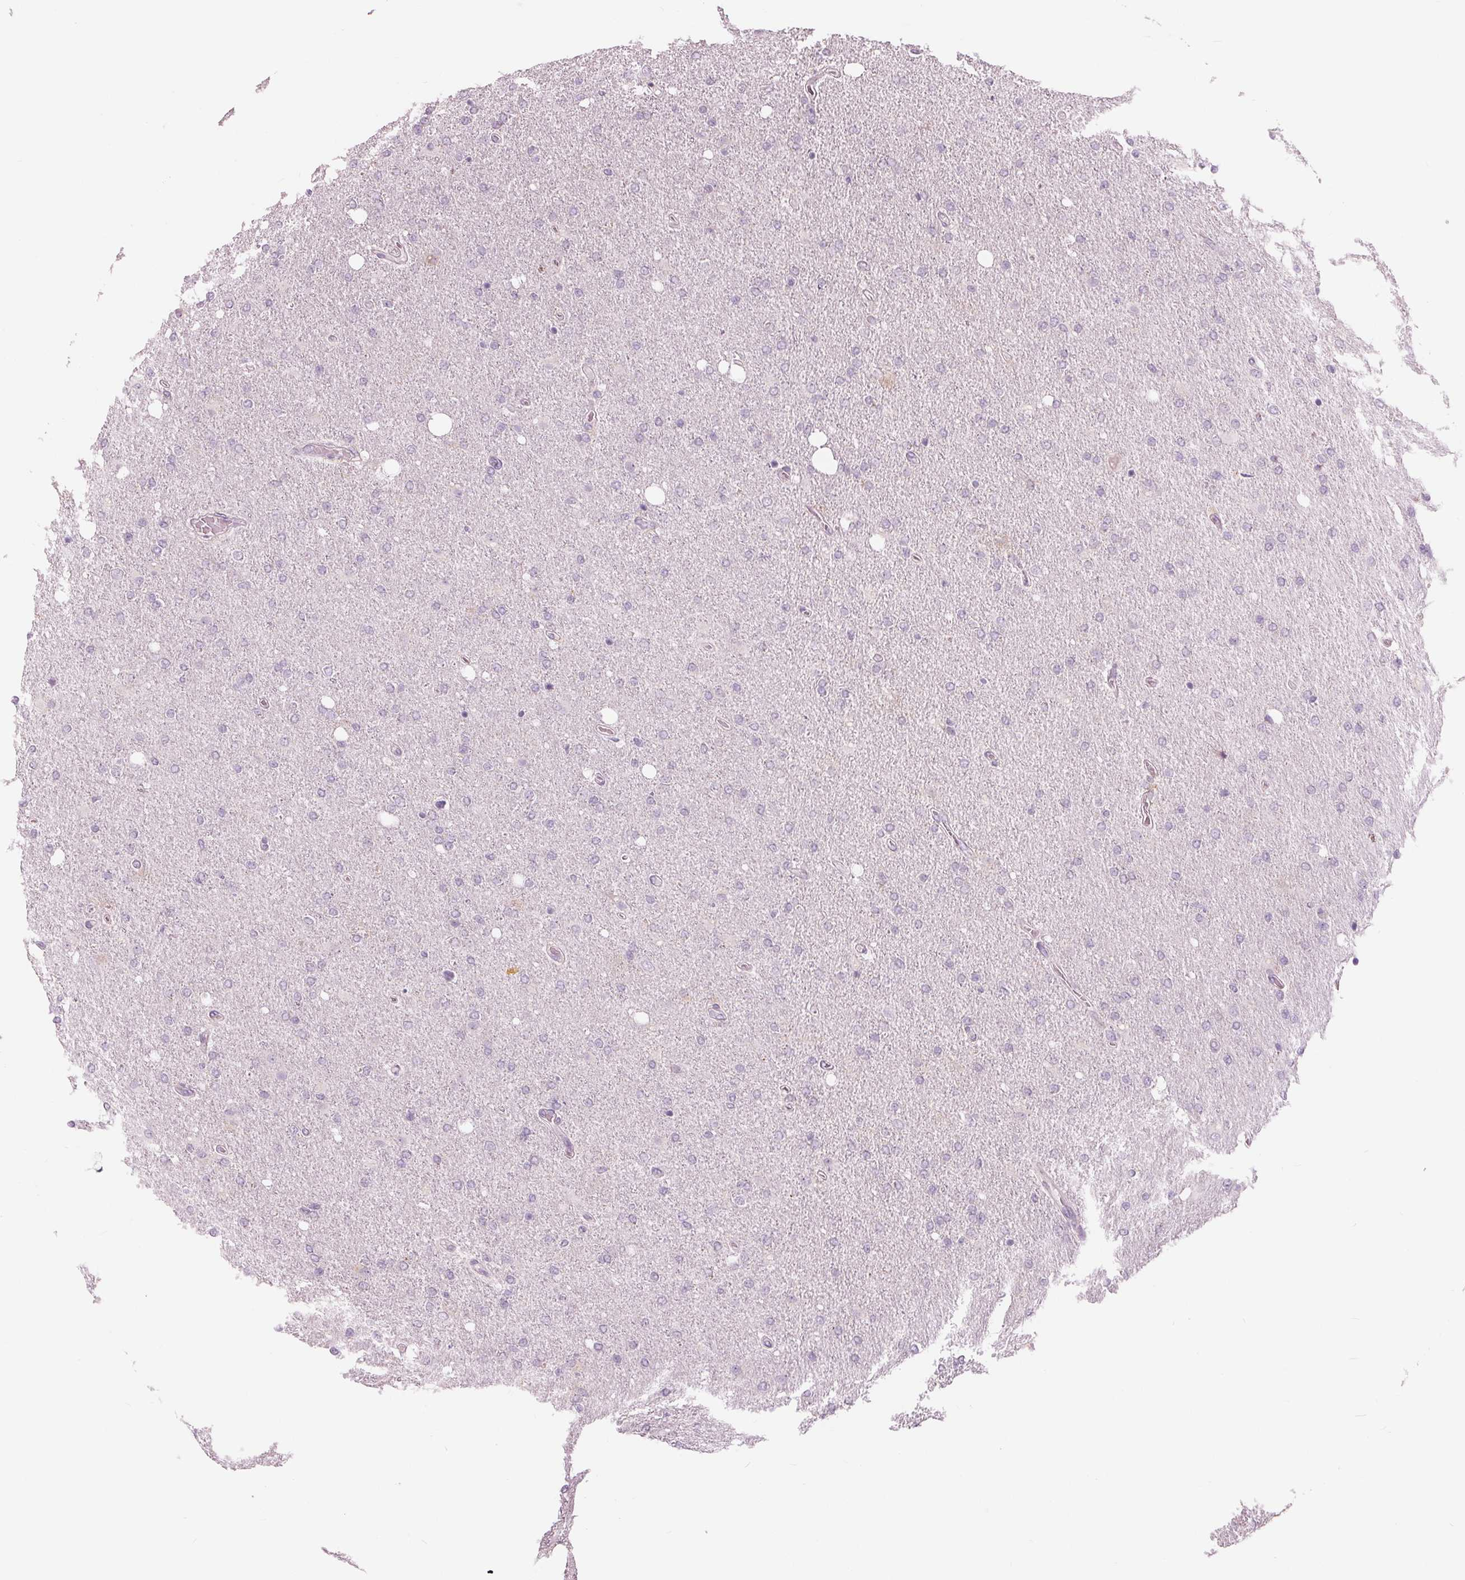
{"staining": {"intensity": "negative", "quantity": "none", "location": "none"}, "tissue": "glioma", "cell_type": "Tumor cells", "image_type": "cancer", "snomed": [{"axis": "morphology", "description": "Glioma, malignant, High grade"}, {"axis": "topography", "description": "Cerebral cortex"}], "caption": "Protein analysis of glioma displays no significant expression in tumor cells.", "gene": "SAMD4A", "patient": {"sex": "male", "age": 70}}